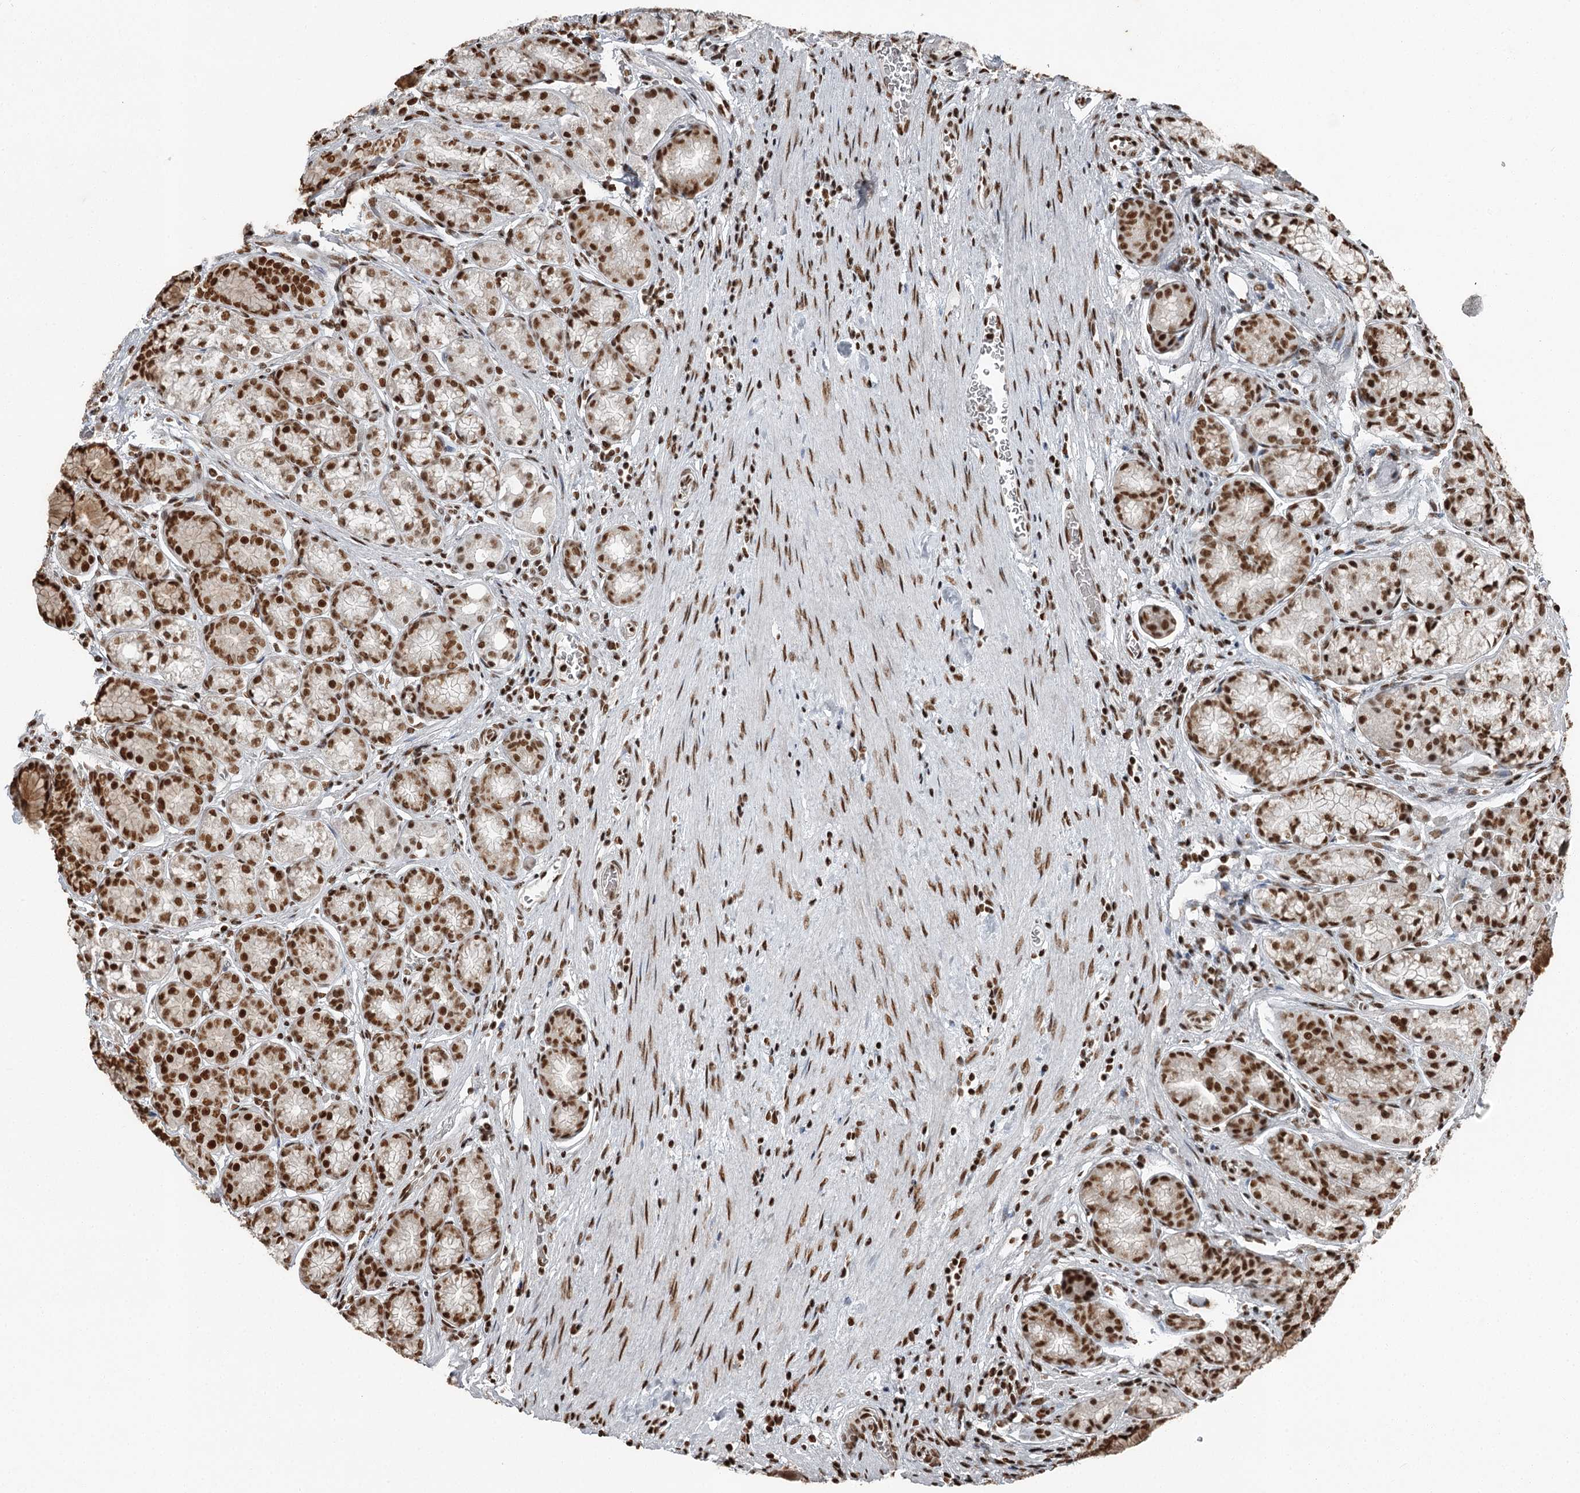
{"staining": {"intensity": "strong", "quantity": ">75%", "location": "cytoplasmic/membranous,nuclear"}, "tissue": "stomach", "cell_type": "Glandular cells", "image_type": "normal", "snomed": [{"axis": "morphology", "description": "Normal tissue, NOS"}, {"axis": "morphology", "description": "Adenocarcinoma, NOS"}, {"axis": "morphology", "description": "Adenocarcinoma, High grade"}, {"axis": "topography", "description": "Stomach, upper"}, {"axis": "topography", "description": "Stomach"}], "caption": "IHC photomicrograph of benign human stomach stained for a protein (brown), which exhibits high levels of strong cytoplasmic/membranous,nuclear expression in approximately >75% of glandular cells.", "gene": "RBBP7", "patient": {"sex": "female", "age": 65}}